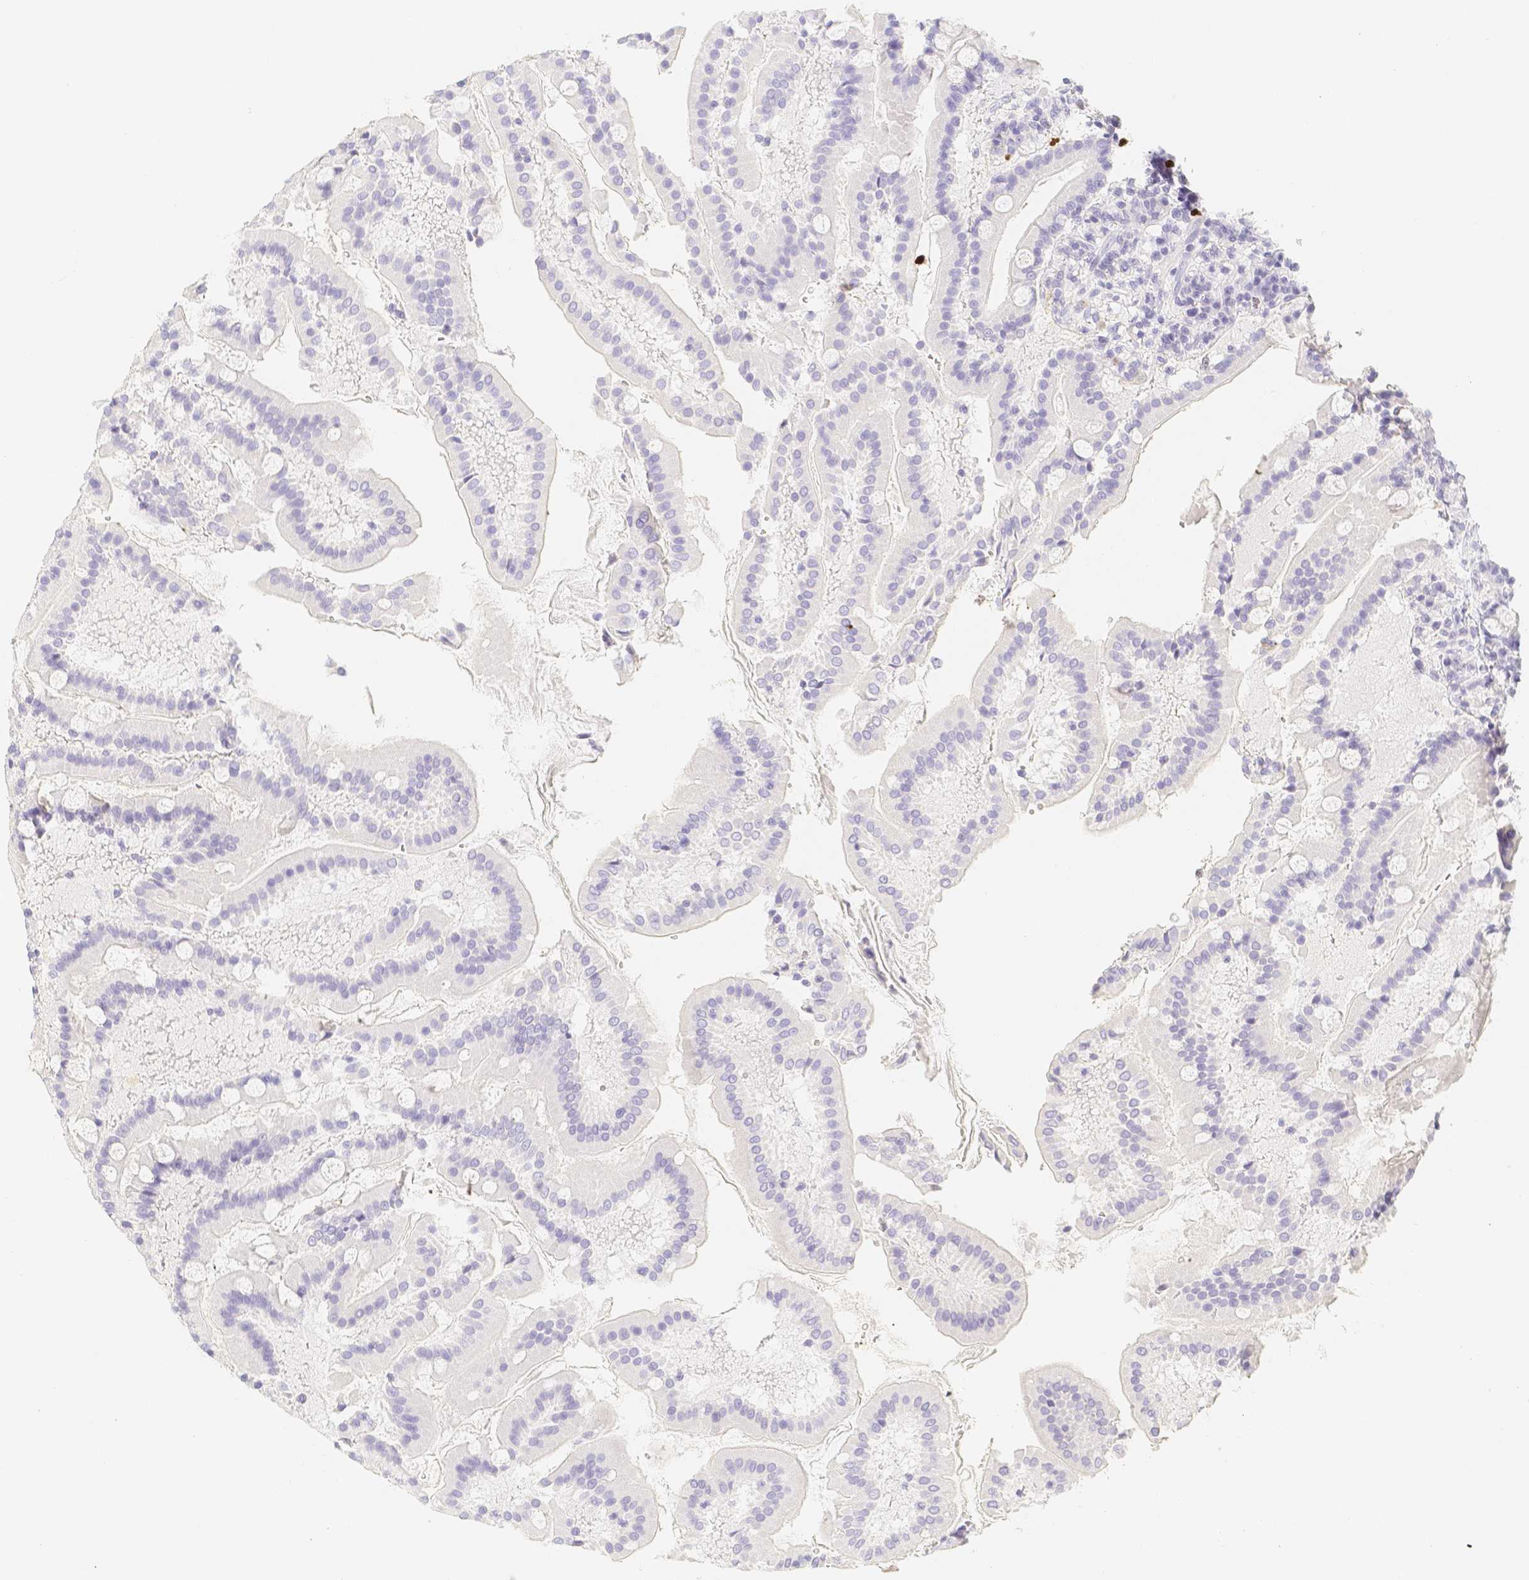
{"staining": {"intensity": "negative", "quantity": "none", "location": "none"}, "tissue": "duodenum", "cell_type": "Glandular cells", "image_type": "normal", "snomed": [{"axis": "morphology", "description": "Normal tissue, NOS"}, {"axis": "topography", "description": "Duodenum"}], "caption": "IHC image of benign duodenum stained for a protein (brown), which displays no positivity in glandular cells.", "gene": "PADI4", "patient": {"sex": "male", "age": 50}}